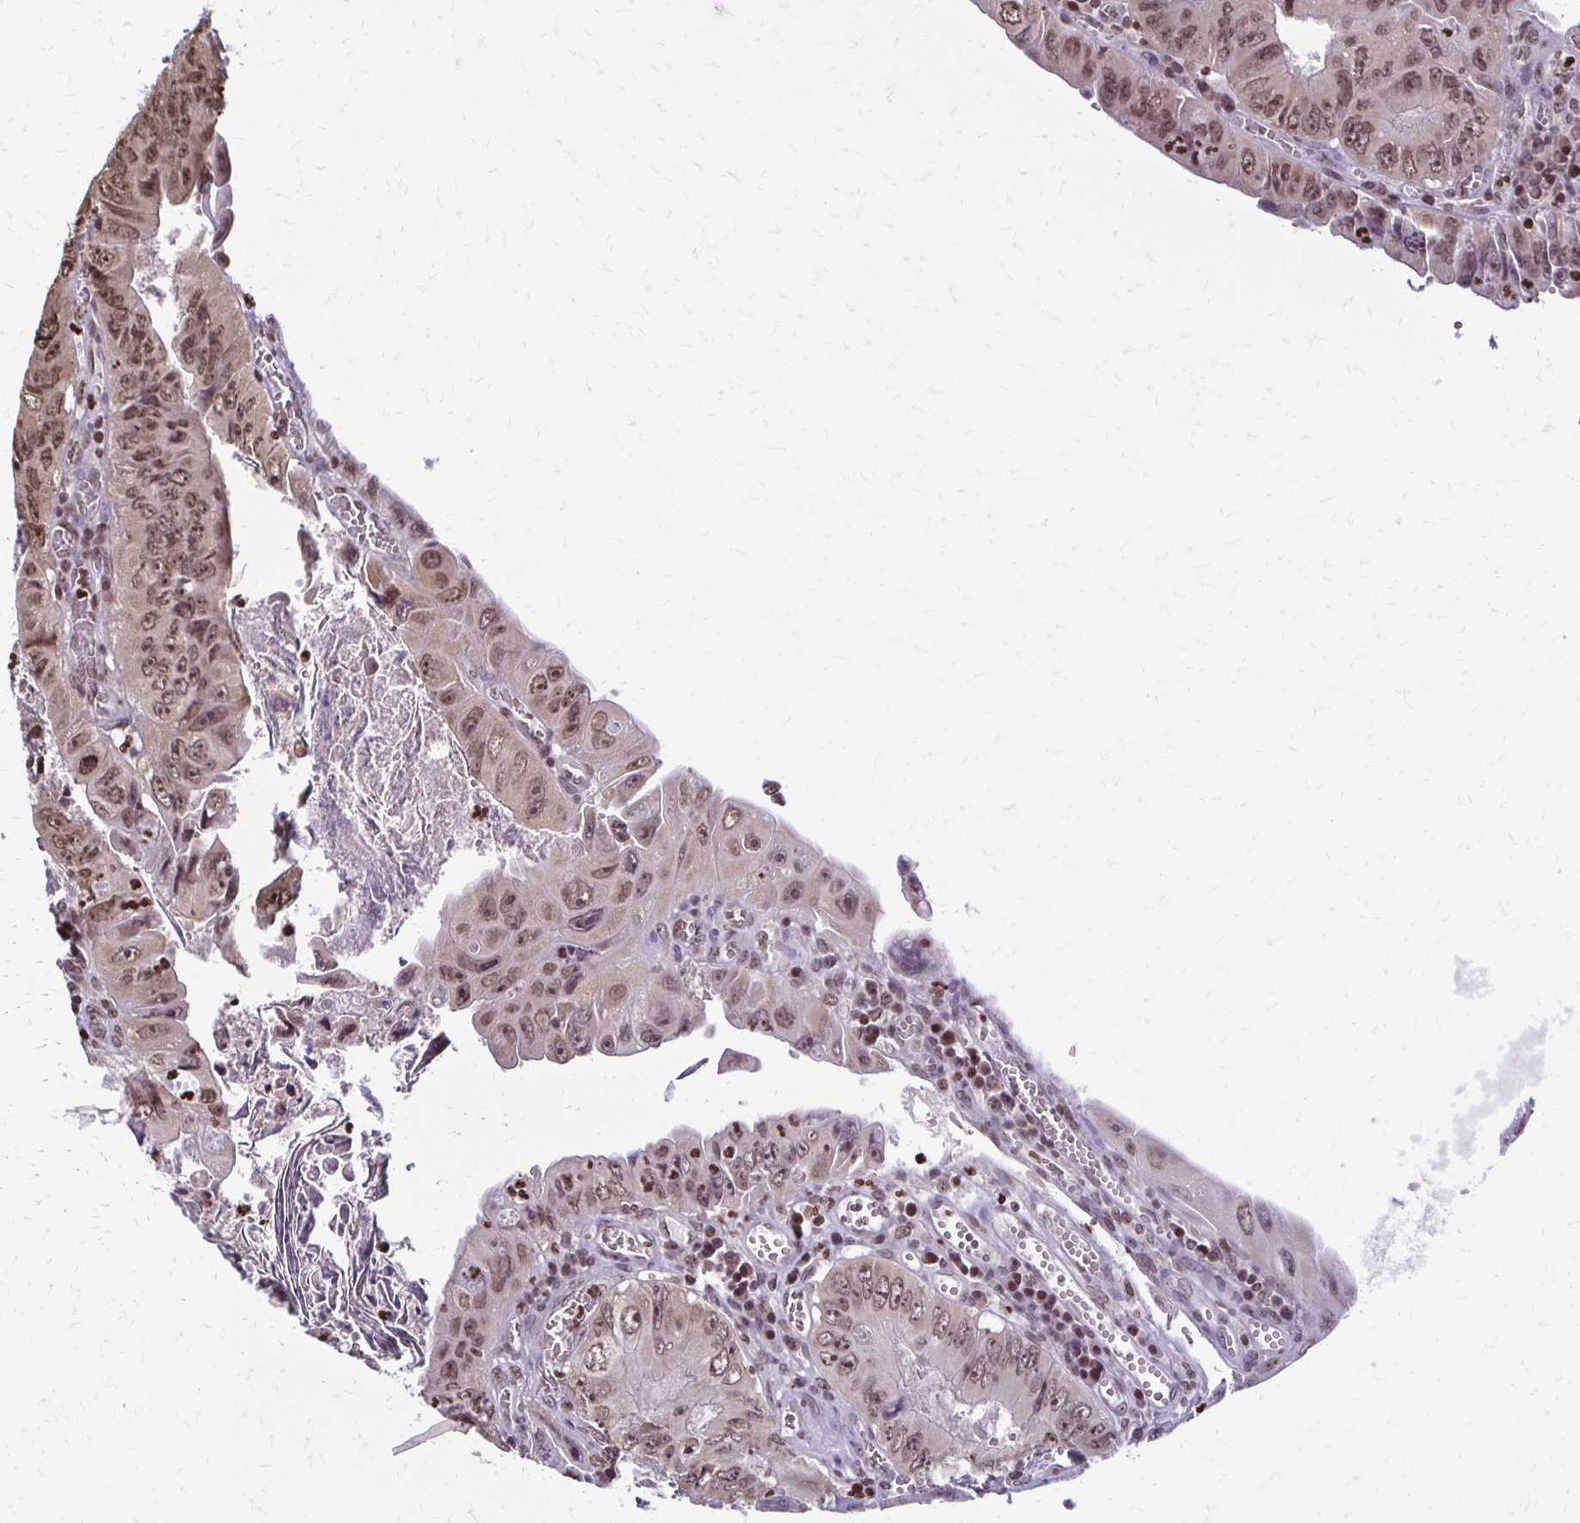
{"staining": {"intensity": "moderate", "quantity": ">75%", "location": "nuclear"}, "tissue": "colorectal cancer", "cell_type": "Tumor cells", "image_type": "cancer", "snomed": [{"axis": "morphology", "description": "Adenocarcinoma, NOS"}, {"axis": "topography", "description": "Colon"}], "caption": "DAB (3,3'-diaminobenzidine) immunohistochemical staining of colorectal adenocarcinoma displays moderate nuclear protein staining in about >75% of tumor cells.", "gene": "HOXA9", "patient": {"sex": "female", "age": 84}}